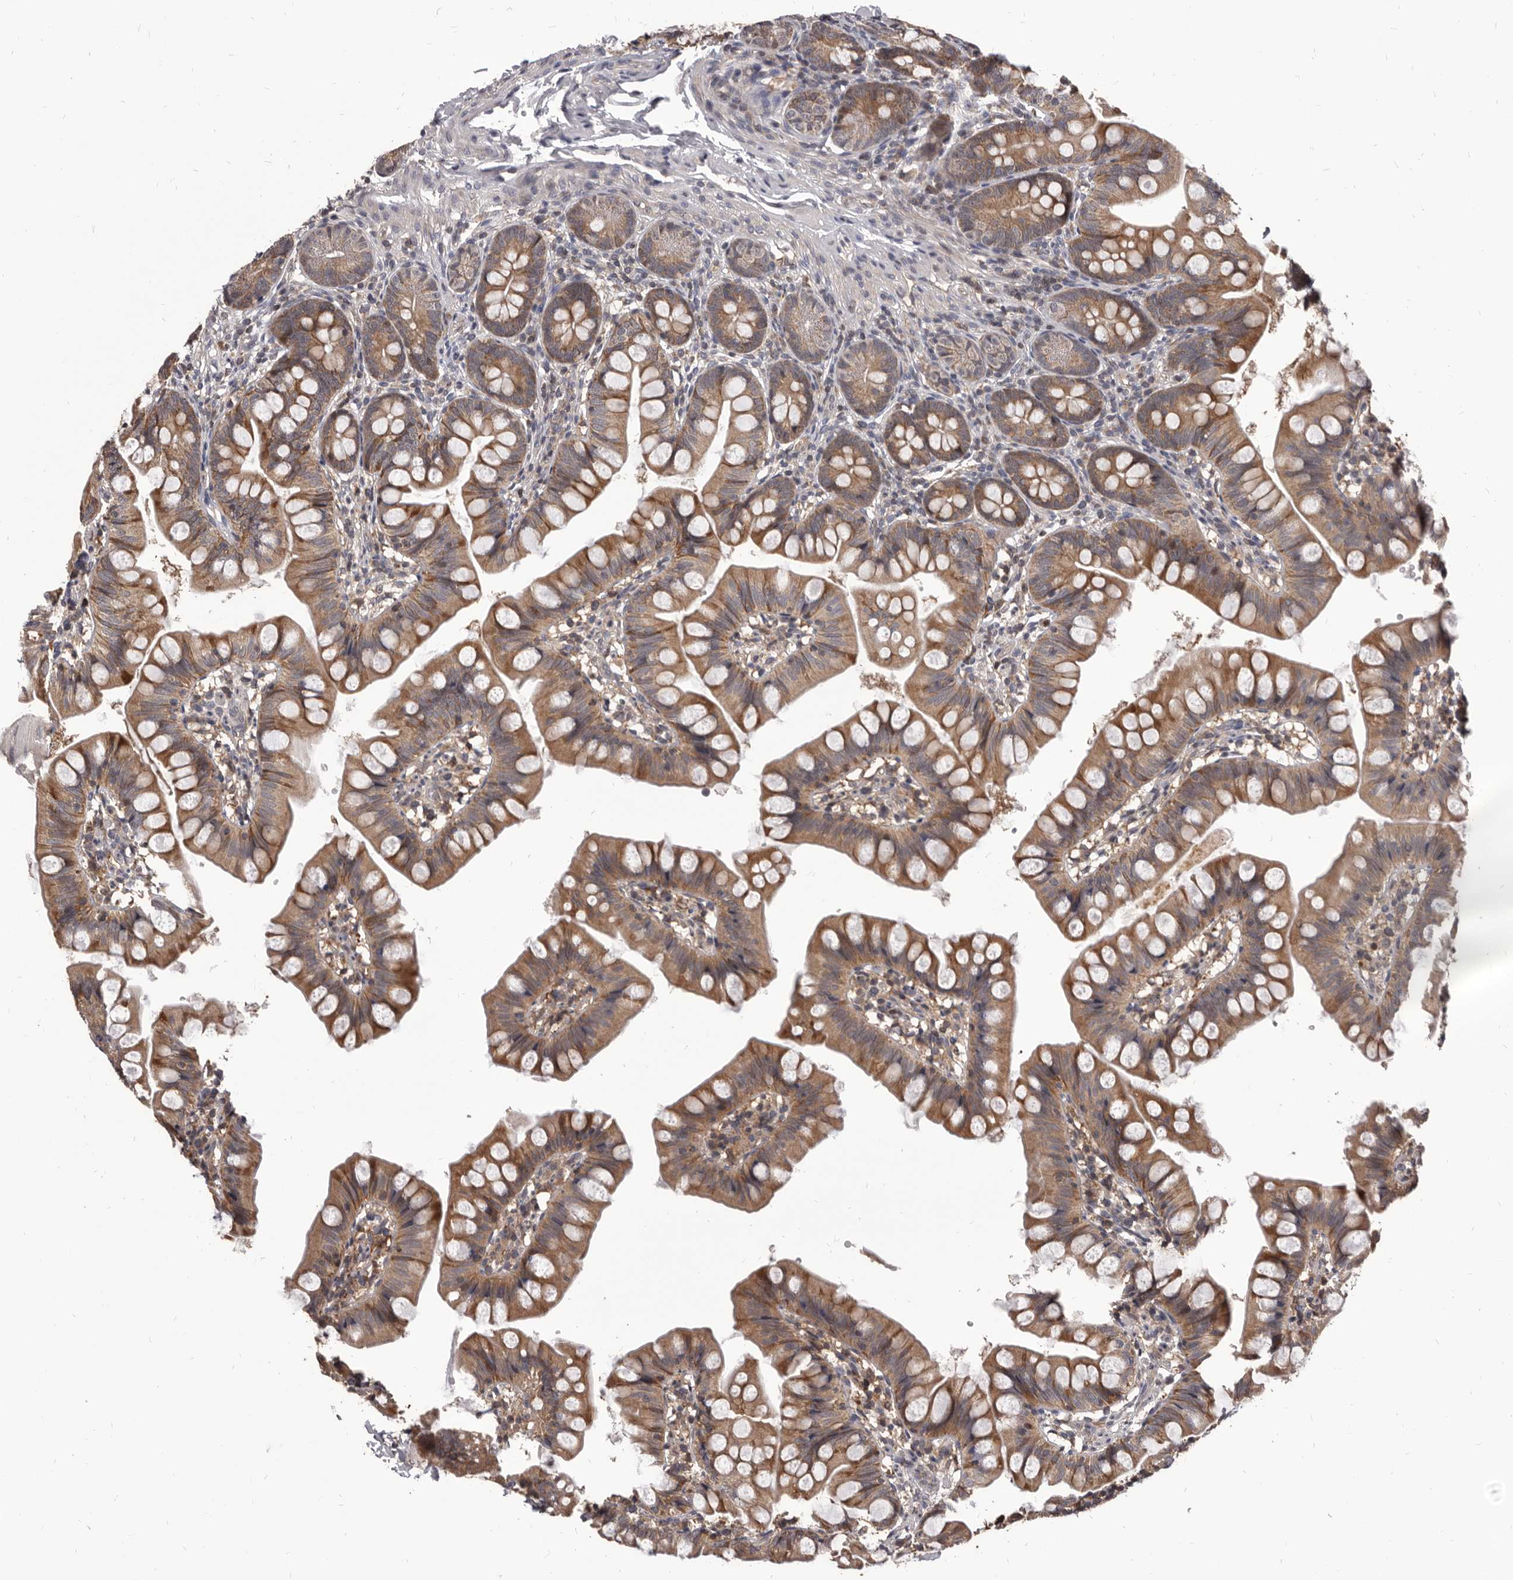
{"staining": {"intensity": "moderate", "quantity": ">75%", "location": "cytoplasmic/membranous"}, "tissue": "small intestine", "cell_type": "Glandular cells", "image_type": "normal", "snomed": [{"axis": "morphology", "description": "Normal tissue, NOS"}, {"axis": "topography", "description": "Small intestine"}], "caption": "Protein staining displays moderate cytoplasmic/membranous expression in approximately >75% of glandular cells in unremarkable small intestine.", "gene": "MAP3K14", "patient": {"sex": "male", "age": 7}}